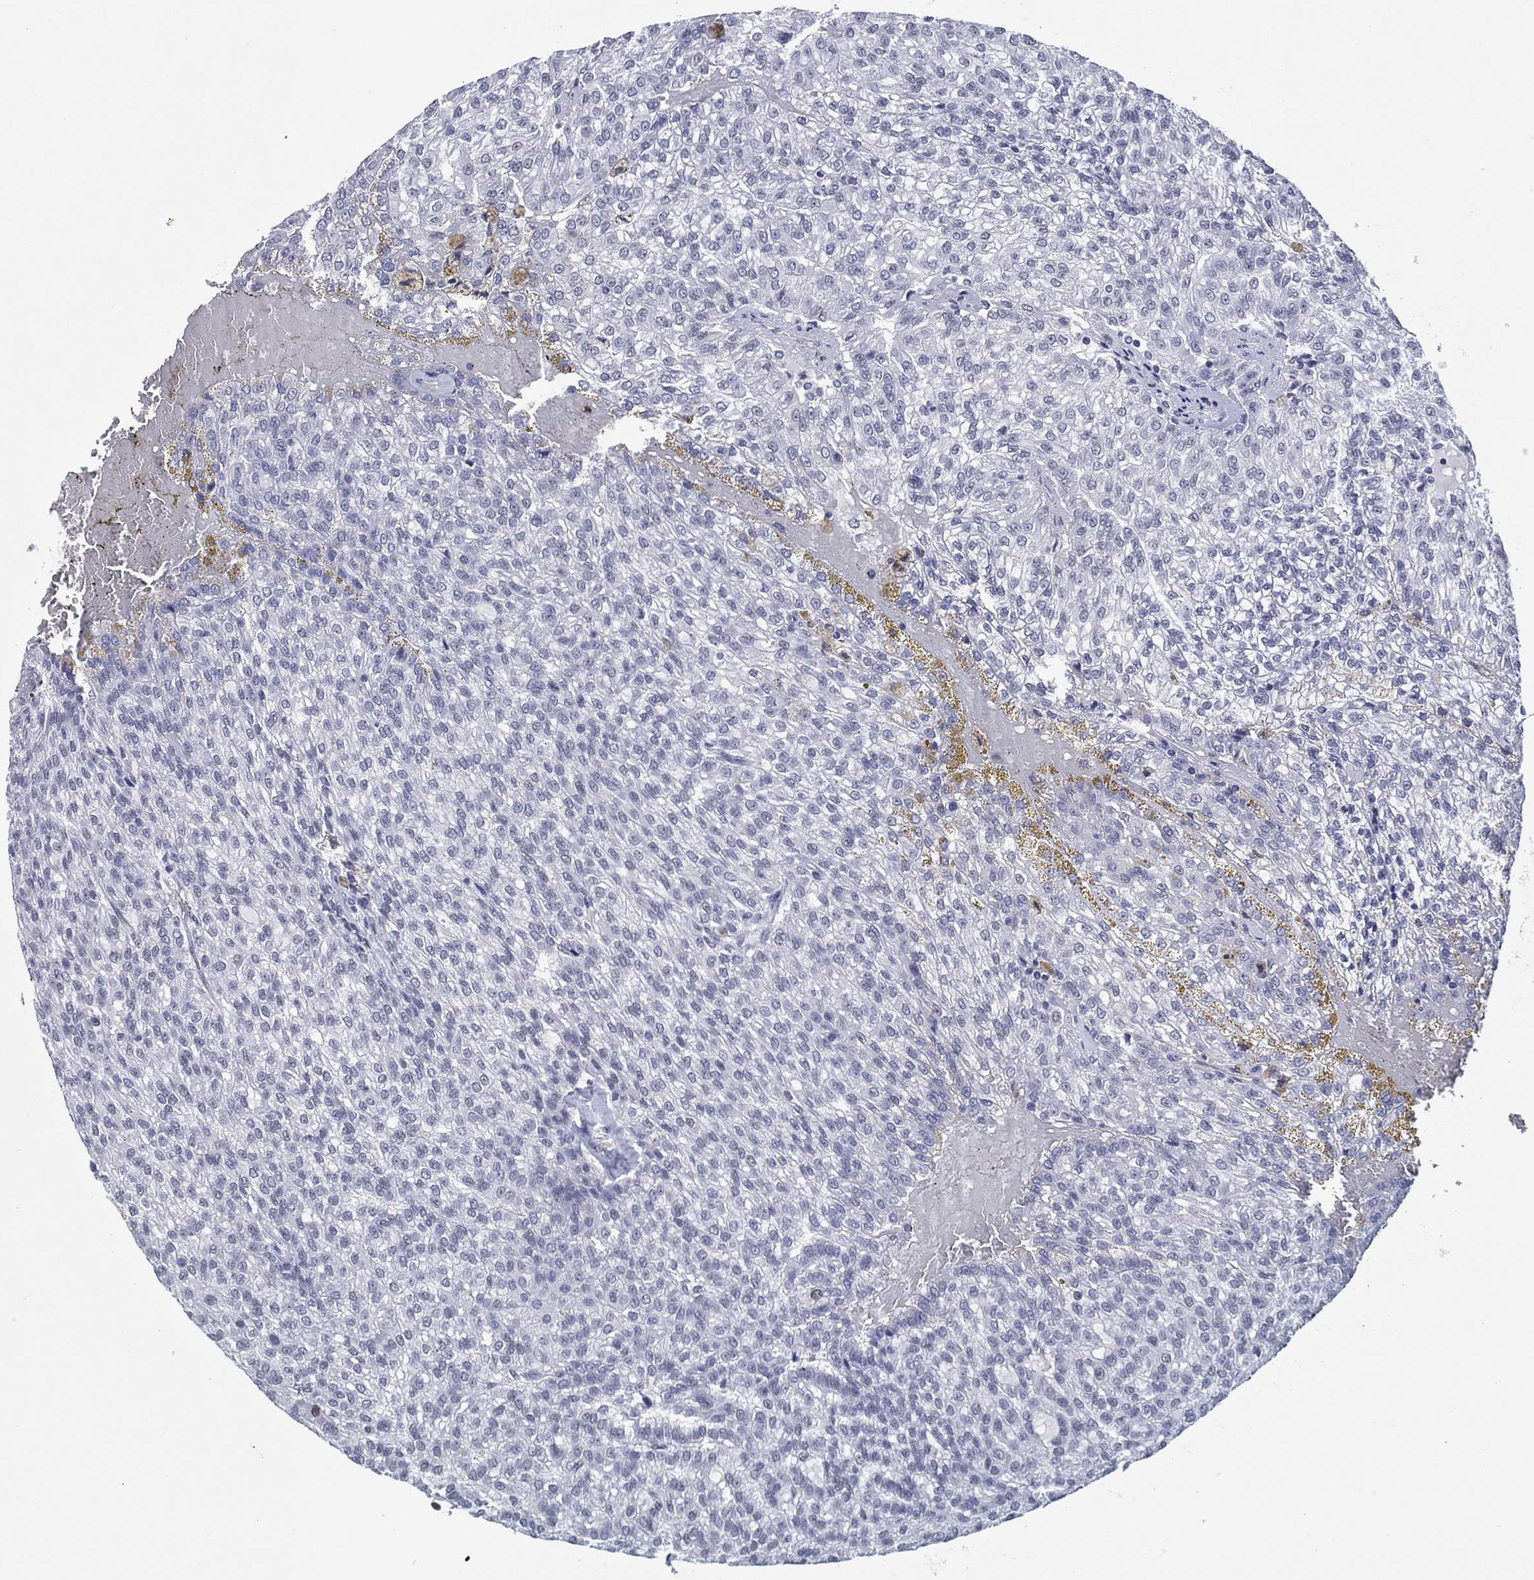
{"staining": {"intensity": "negative", "quantity": "none", "location": "none"}, "tissue": "renal cancer", "cell_type": "Tumor cells", "image_type": "cancer", "snomed": [{"axis": "morphology", "description": "Adenocarcinoma, NOS"}, {"axis": "topography", "description": "Kidney"}], "caption": "The image shows no significant positivity in tumor cells of renal cancer. Brightfield microscopy of immunohistochemistry stained with DAB (brown) and hematoxylin (blue), captured at high magnification.", "gene": "GATA6", "patient": {"sex": "male", "age": 63}}